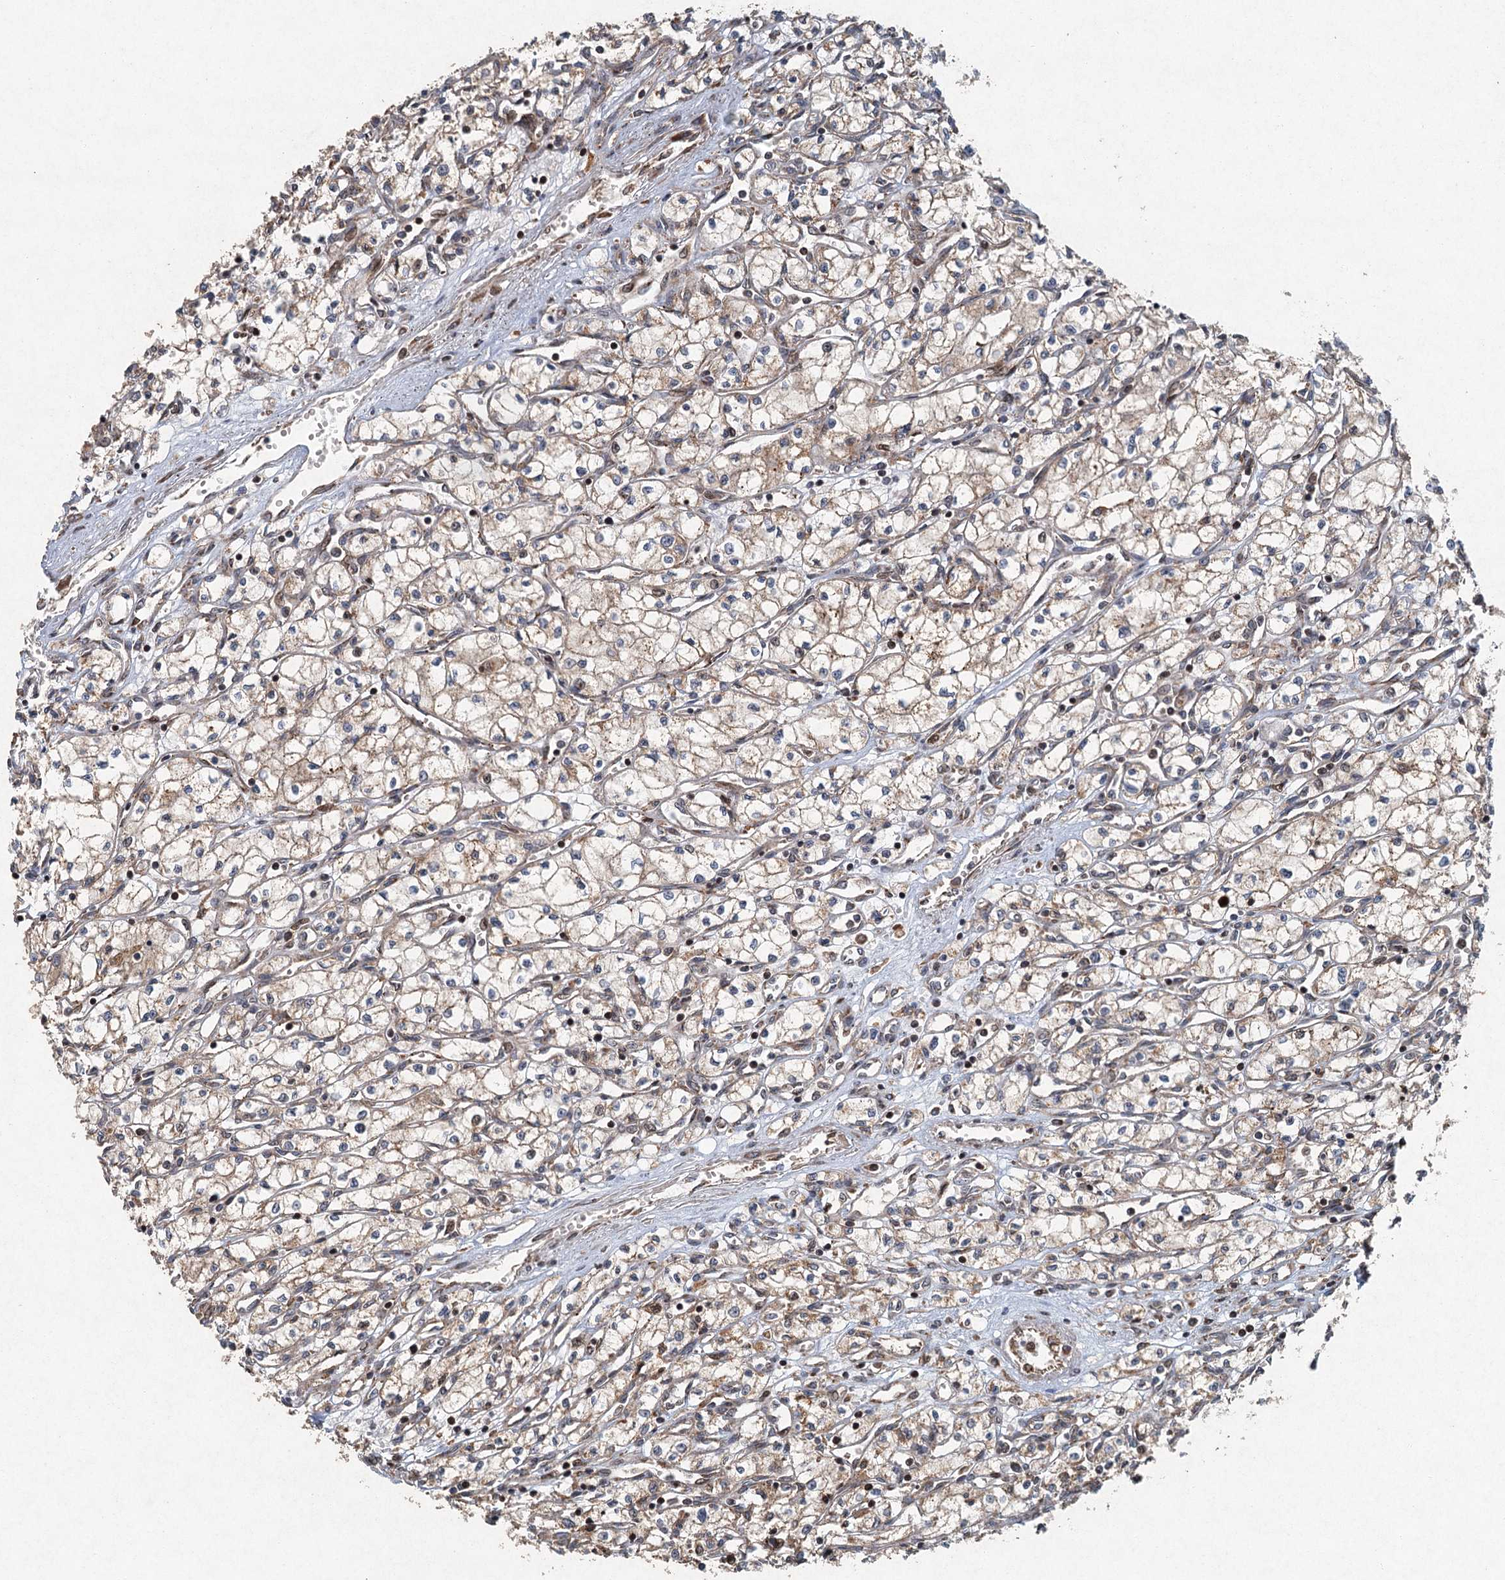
{"staining": {"intensity": "weak", "quantity": "<25%", "location": "cytoplasmic/membranous"}, "tissue": "renal cancer", "cell_type": "Tumor cells", "image_type": "cancer", "snomed": [{"axis": "morphology", "description": "Adenocarcinoma, NOS"}, {"axis": "topography", "description": "Kidney"}], "caption": "Photomicrograph shows no significant protein expression in tumor cells of renal cancer. Nuclei are stained in blue.", "gene": "SRPX2", "patient": {"sex": "male", "age": 59}}